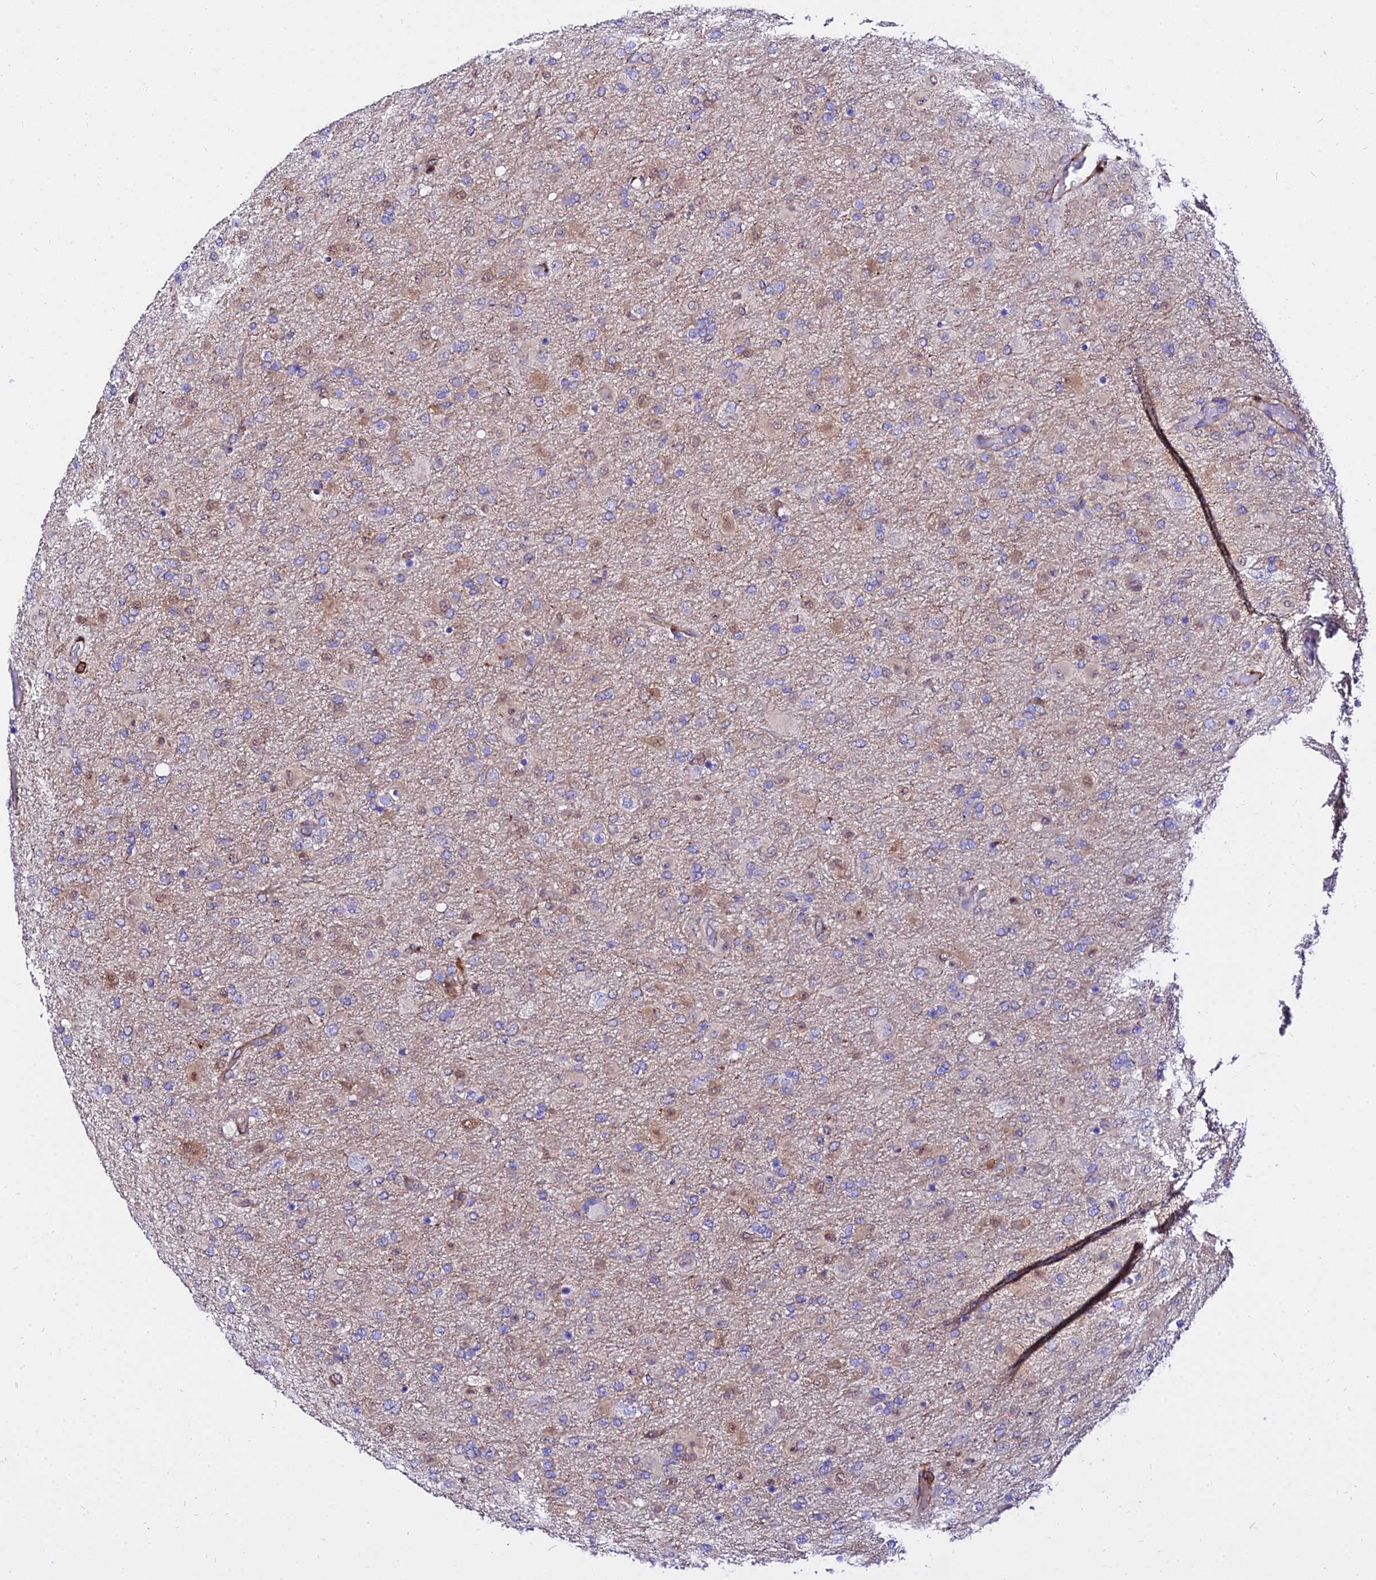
{"staining": {"intensity": "weak", "quantity": "<25%", "location": "cytoplasmic/membranous"}, "tissue": "glioma", "cell_type": "Tumor cells", "image_type": "cancer", "snomed": [{"axis": "morphology", "description": "Glioma, malignant, Low grade"}, {"axis": "topography", "description": "Brain"}], "caption": "The image shows no significant positivity in tumor cells of malignant glioma (low-grade).", "gene": "CSRP1", "patient": {"sex": "male", "age": 65}}